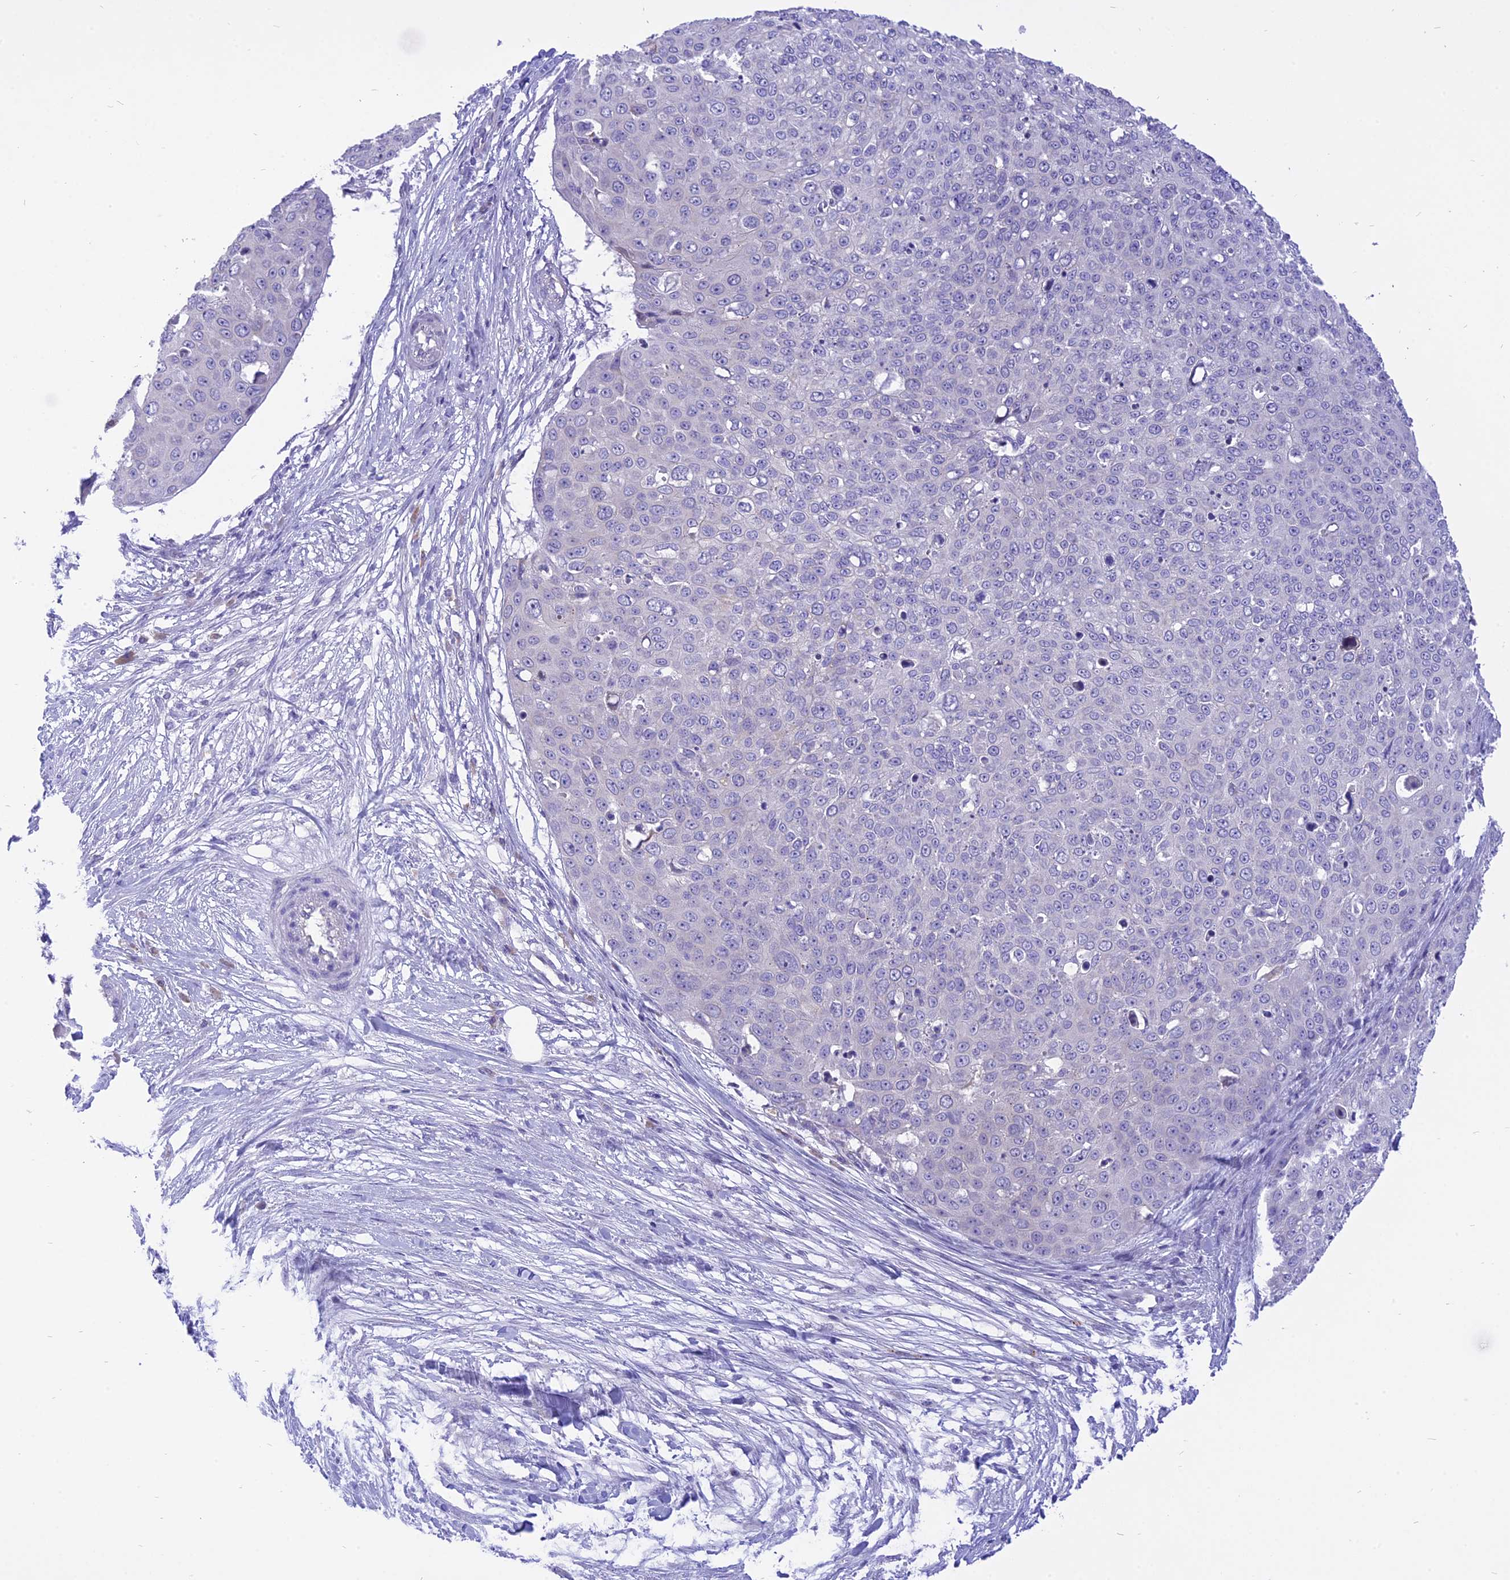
{"staining": {"intensity": "negative", "quantity": "none", "location": "none"}, "tissue": "skin cancer", "cell_type": "Tumor cells", "image_type": "cancer", "snomed": [{"axis": "morphology", "description": "Squamous cell carcinoma, NOS"}, {"axis": "topography", "description": "Skin"}], "caption": "Immunohistochemistry (IHC) photomicrograph of squamous cell carcinoma (skin) stained for a protein (brown), which exhibits no expression in tumor cells.", "gene": "DCAF16", "patient": {"sex": "male", "age": 71}}